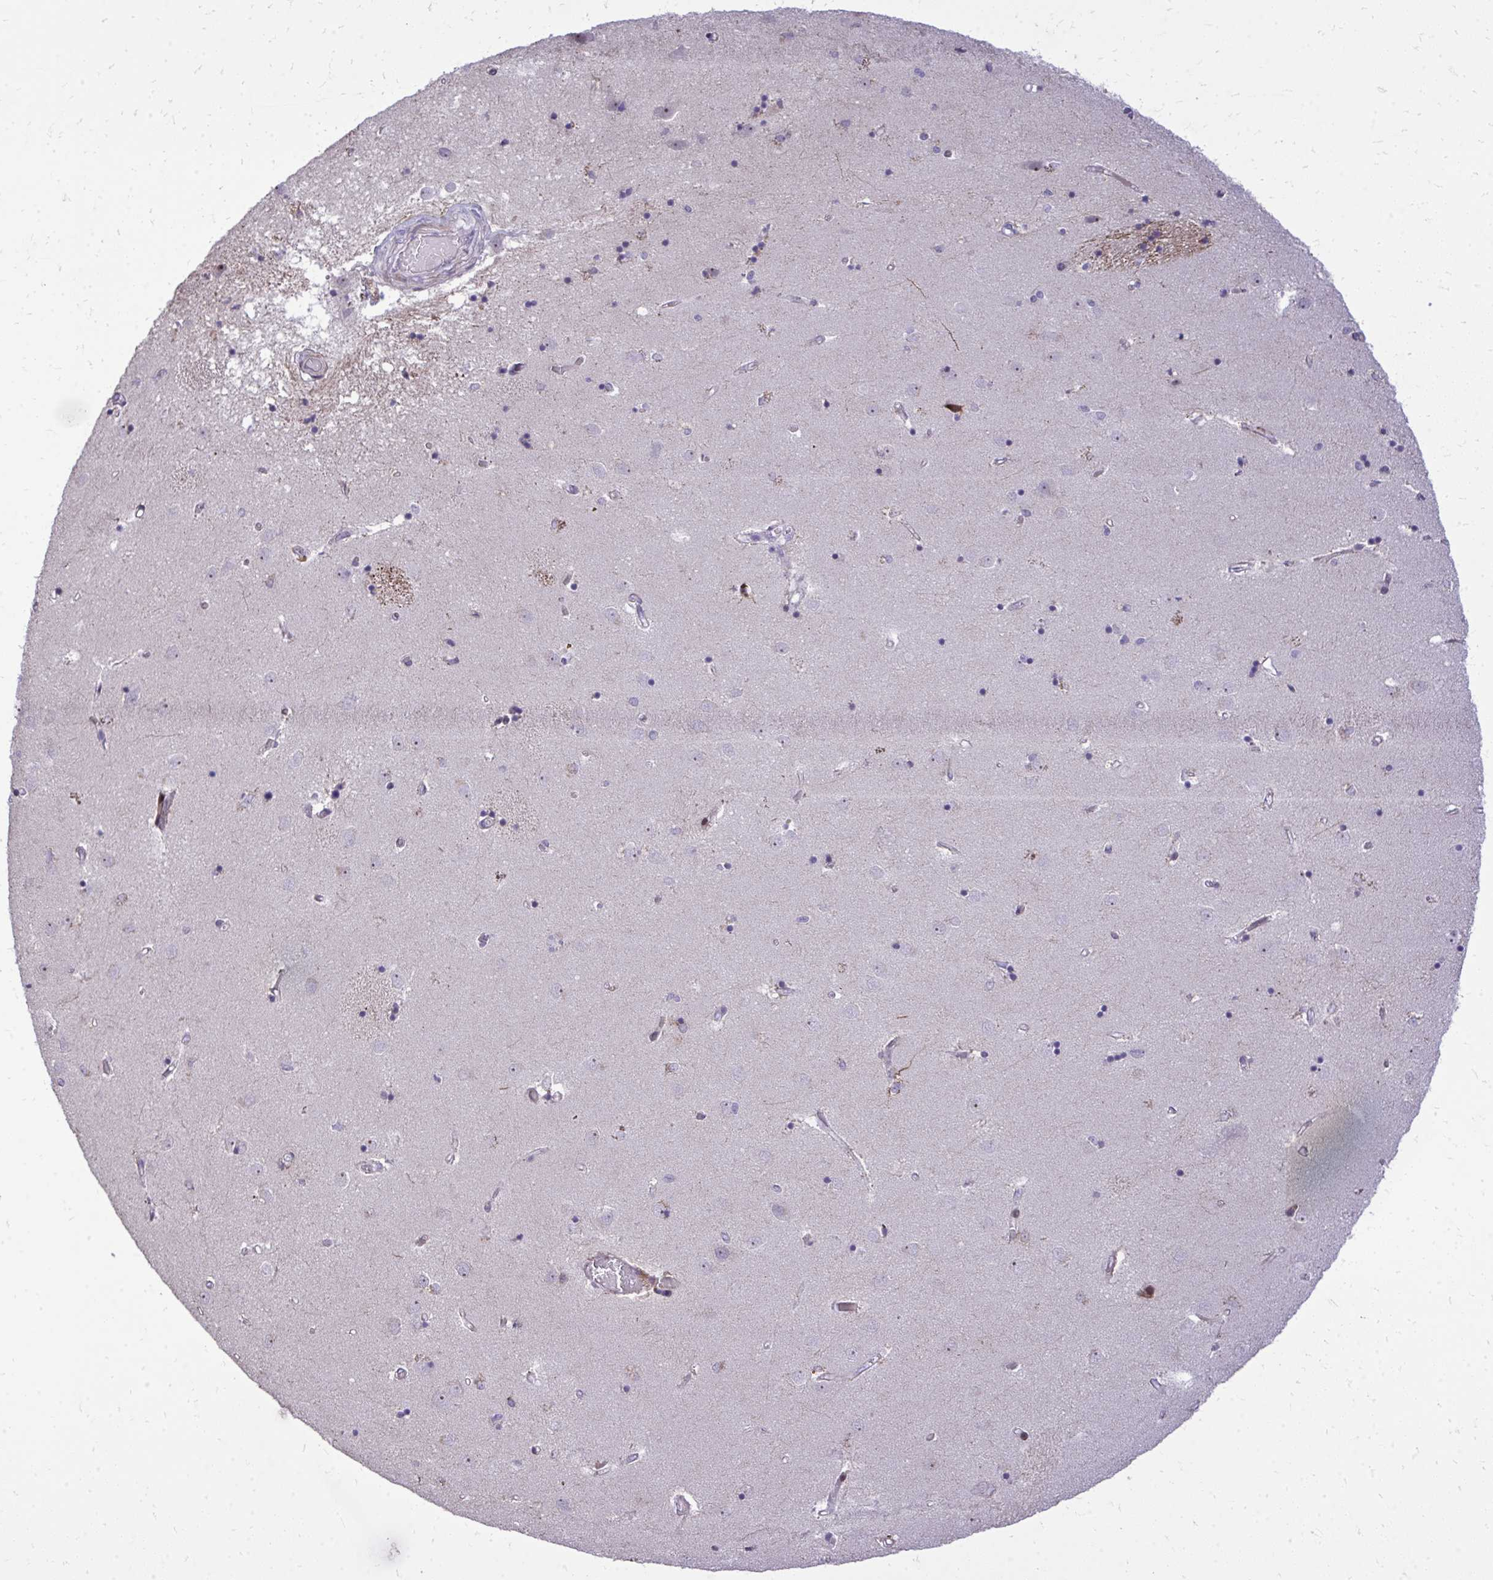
{"staining": {"intensity": "negative", "quantity": "none", "location": "none"}, "tissue": "caudate", "cell_type": "Glial cells", "image_type": "normal", "snomed": [{"axis": "morphology", "description": "Normal tissue, NOS"}, {"axis": "topography", "description": "Lateral ventricle wall"}], "caption": "A high-resolution photomicrograph shows IHC staining of normal caudate, which displays no significant positivity in glial cells.", "gene": "DLX4", "patient": {"sex": "male", "age": 54}}